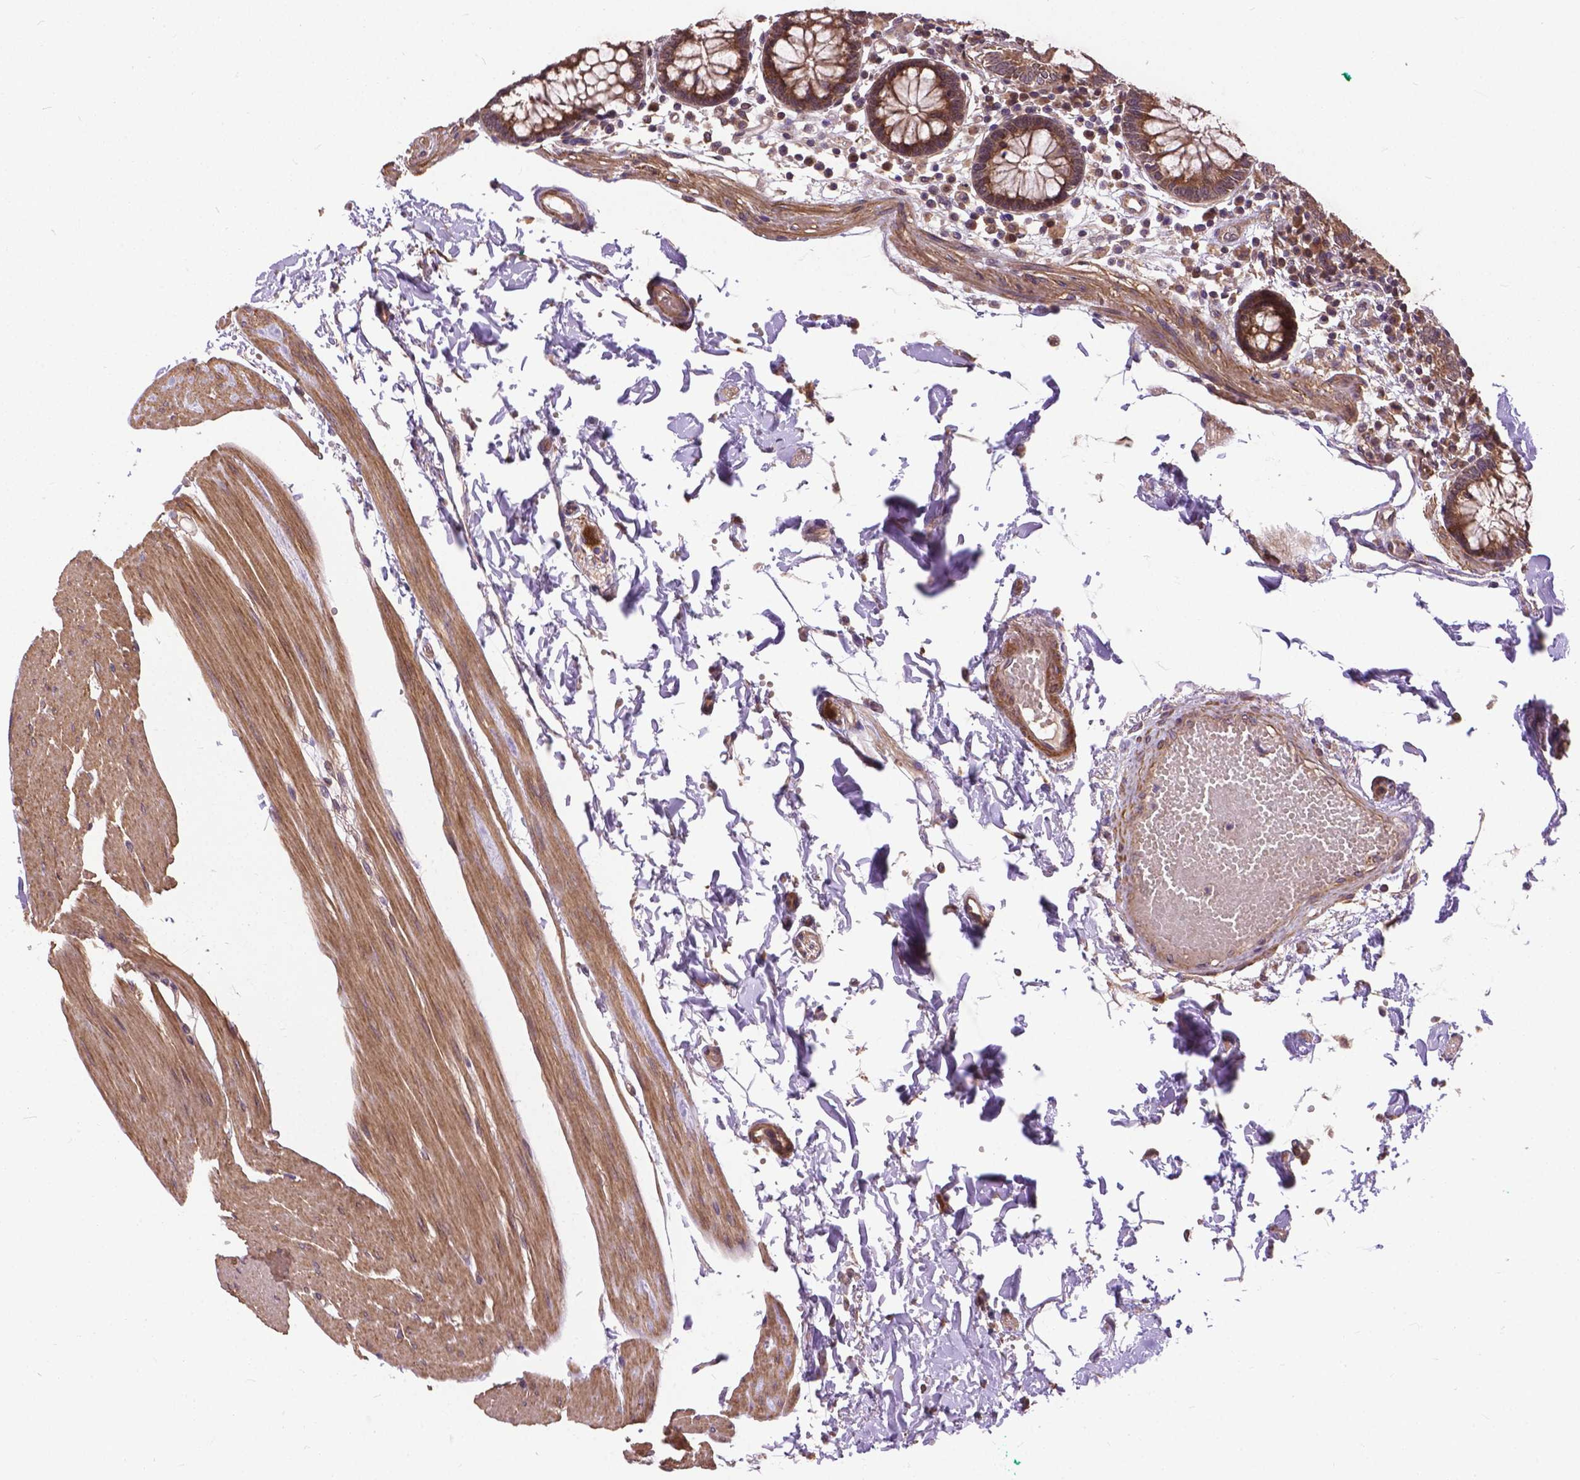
{"staining": {"intensity": "strong", "quantity": ">75%", "location": "cytoplasmic/membranous"}, "tissue": "colon", "cell_type": "Endothelial cells", "image_type": "normal", "snomed": [{"axis": "morphology", "description": "Normal tissue, NOS"}, {"axis": "morphology", "description": "Adenocarcinoma, NOS"}, {"axis": "topography", "description": "Colon"}], "caption": "Brown immunohistochemical staining in normal human colon displays strong cytoplasmic/membranous positivity in approximately >75% of endothelial cells.", "gene": "ZNF616", "patient": {"sex": "male", "age": 83}}